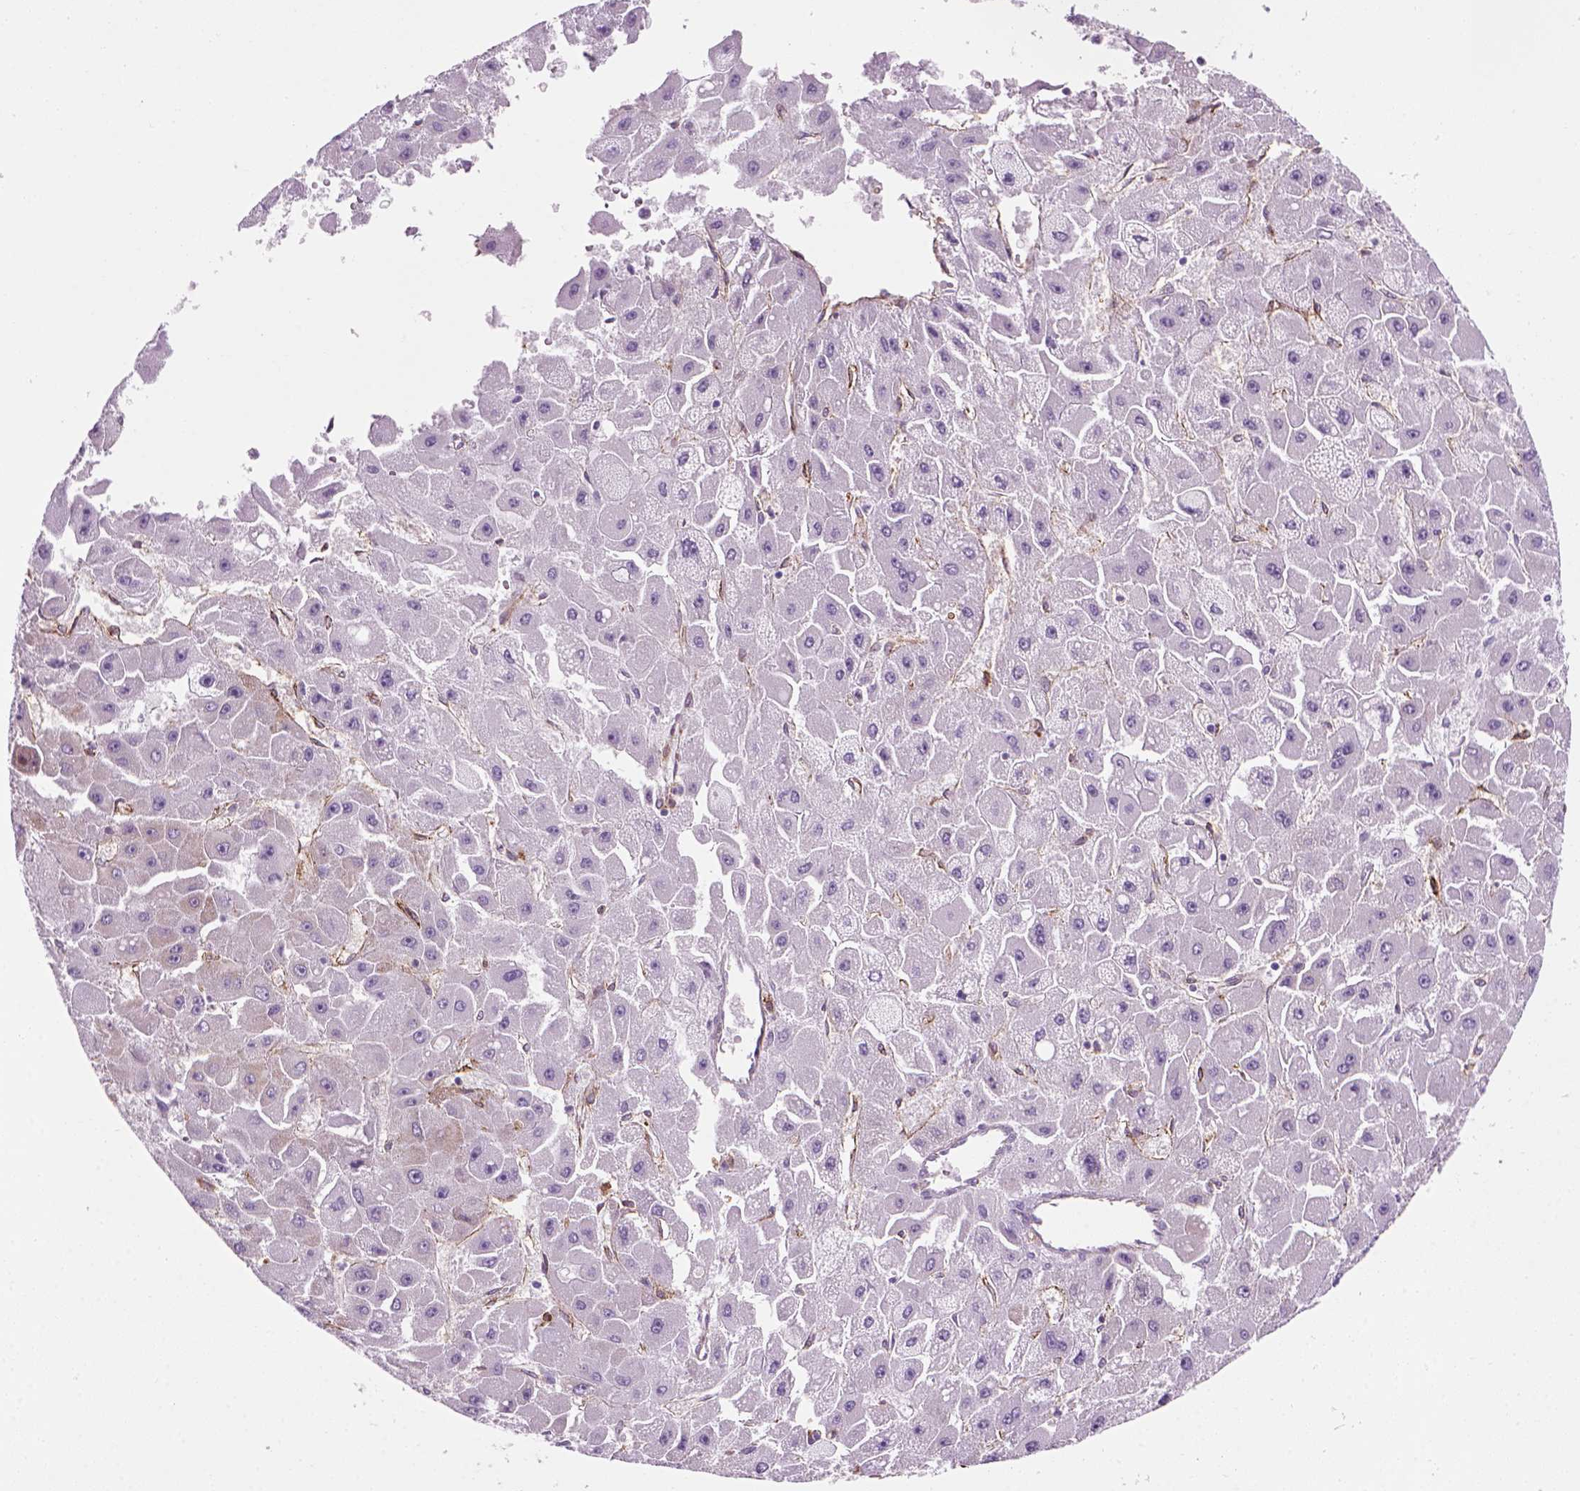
{"staining": {"intensity": "negative", "quantity": "none", "location": "none"}, "tissue": "liver cancer", "cell_type": "Tumor cells", "image_type": "cancer", "snomed": [{"axis": "morphology", "description": "Carcinoma, Hepatocellular, NOS"}, {"axis": "topography", "description": "Liver"}], "caption": "This is a micrograph of IHC staining of liver cancer, which shows no staining in tumor cells.", "gene": "MARCKS", "patient": {"sex": "female", "age": 25}}